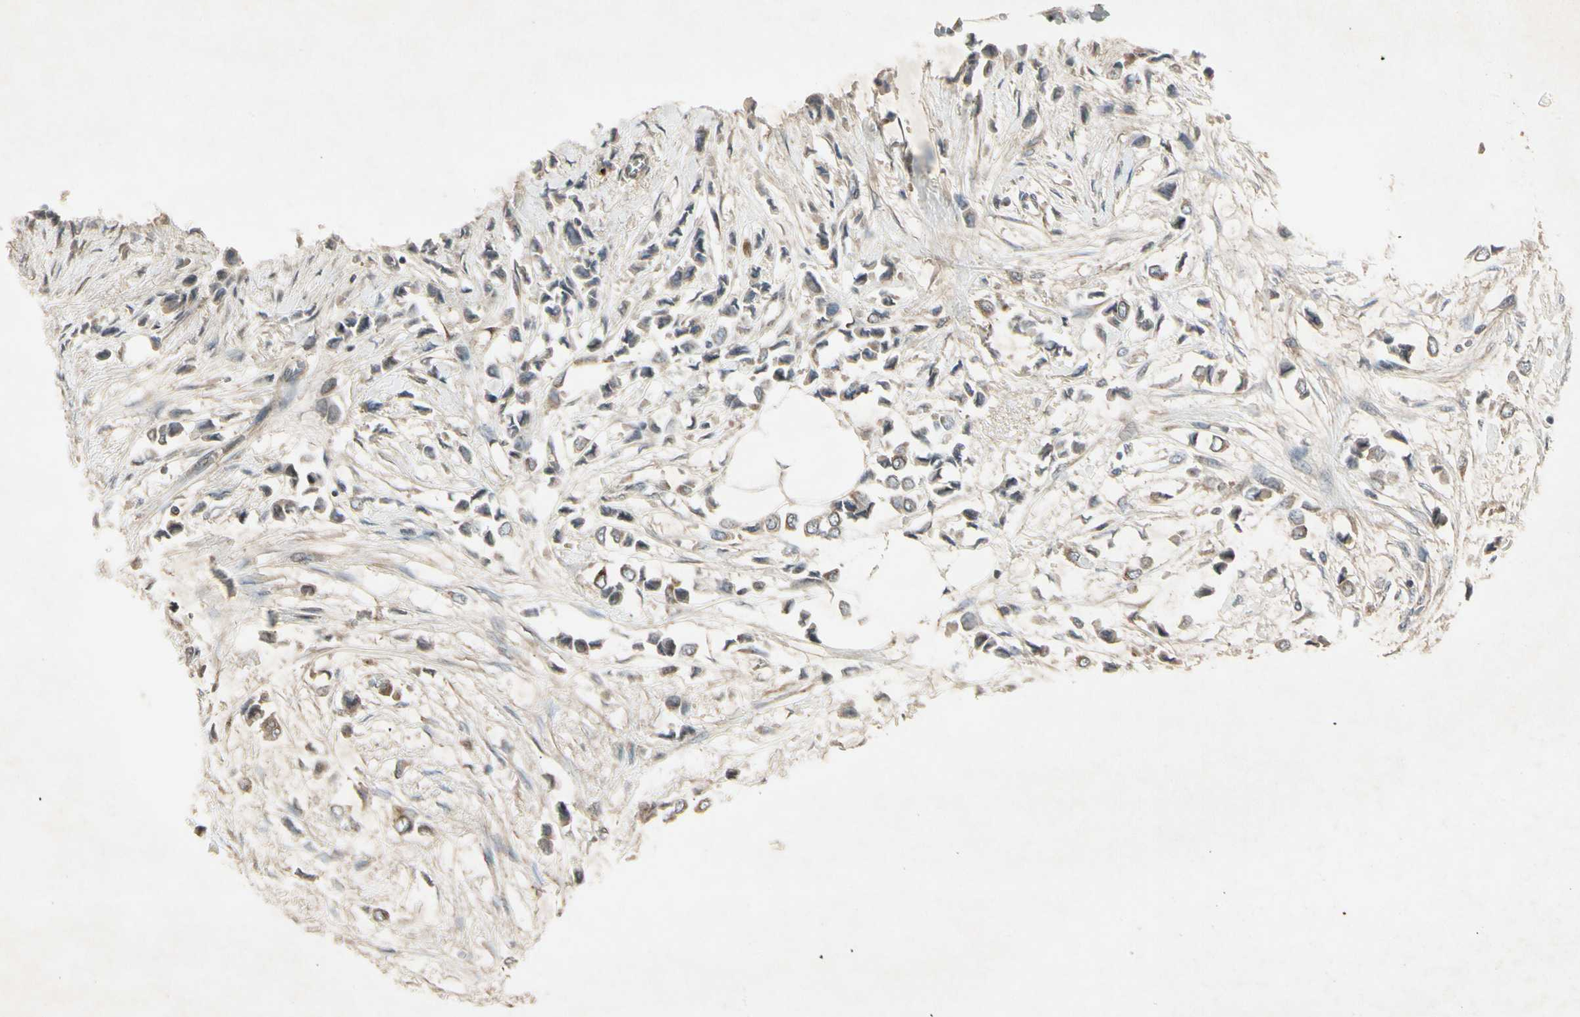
{"staining": {"intensity": "weak", "quantity": "<25%", "location": "cytoplasmic/membranous"}, "tissue": "breast cancer", "cell_type": "Tumor cells", "image_type": "cancer", "snomed": [{"axis": "morphology", "description": "Lobular carcinoma"}, {"axis": "topography", "description": "Breast"}], "caption": "Immunohistochemistry photomicrograph of human breast cancer stained for a protein (brown), which exhibits no staining in tumor cells. (DAB (3,3'-diaminobenzidine) IHC with hematoxylin counter stain).", "gene": "TEK", "patient": {"sex": "female", "age": 51}}